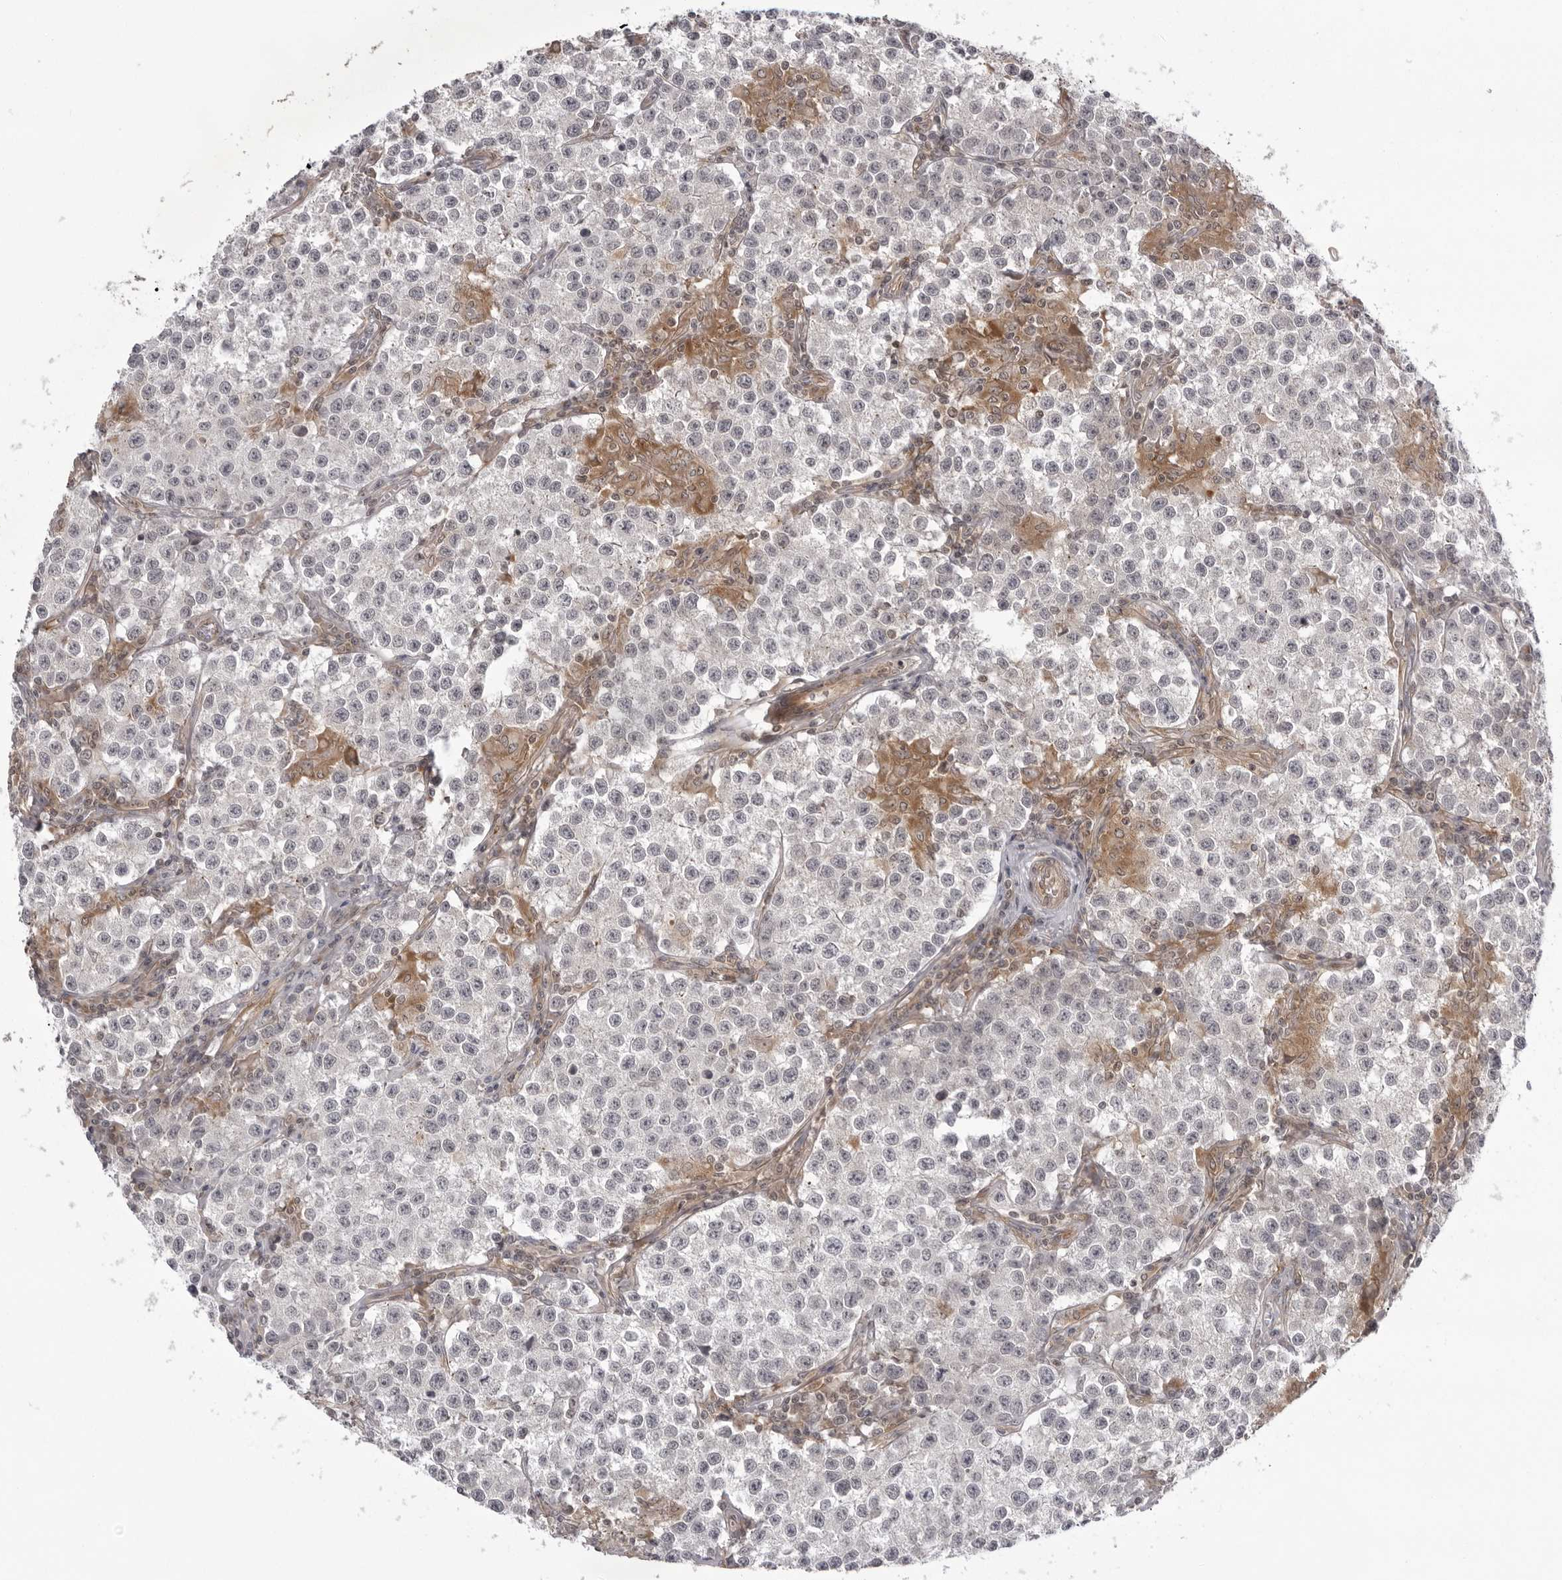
{"staining": {"intensity": "weak", "quantity": "<25%", "location": "cytoplasmic/membranous"}, "tissue": "testis cancer", "cell_type": "Tumor cells", "image_type": "cancer", "snomed": [{"axis": "morphology", "description": "Seminoma, NOS"}, {"axis": "morphology", "description": "Carcinoma, Embryonal, NOS"}, {"axis": "topography", "description": "Testis"}], "caption": "The image displays no significant staining in tumor cells of testis cancer (seminoma).", "gene": "USP43", "patient": {"sex": "male", "age": 43}}